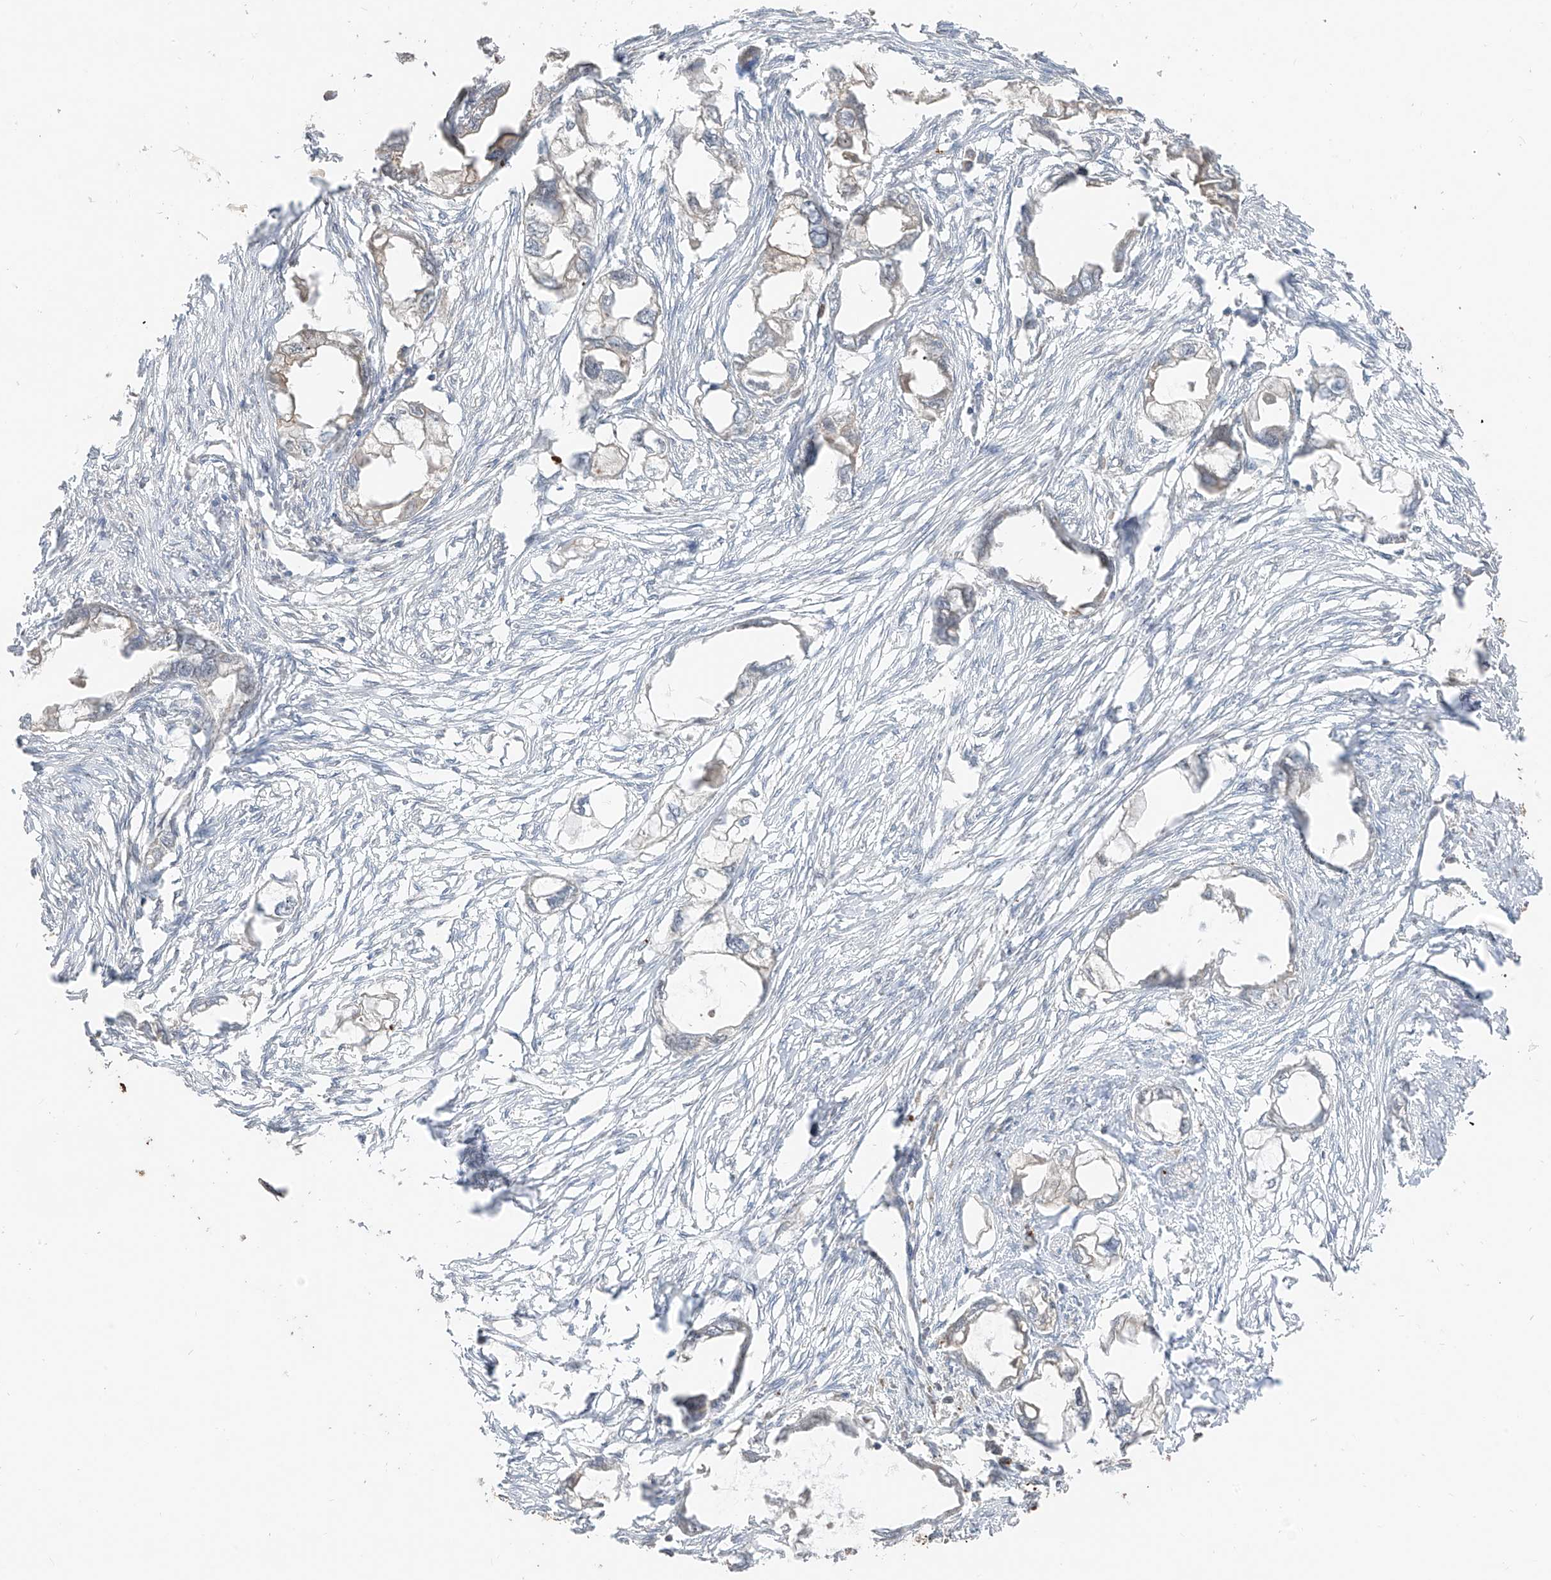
{"staining": {"intensity": "negative", "quantity": "none", "location": "none"}, "tissue": "endometrial cancer", "cell_type": "Tumor cells", "image_type": "cancer", "snomed": [{"axis": "morphology", "description": "Adenocarcinoma, NOS"}, {"axis": "morphology", "description": "Adenocarcinoma, metastatic, NOS"}, {"axis": "topography", "description": "Adipose tissue"}, {"axis": "topography", "description": "Endometrium"}], "caption": "This image is of endometrial cancer stained with immunohistochemistry (IHC) to label a protein in brown with the nuclei are counter-stained blue. There is no staining in tumor cells.", "gene": "COLGALT2", "patient": {"sex": "female", "age": 67}}